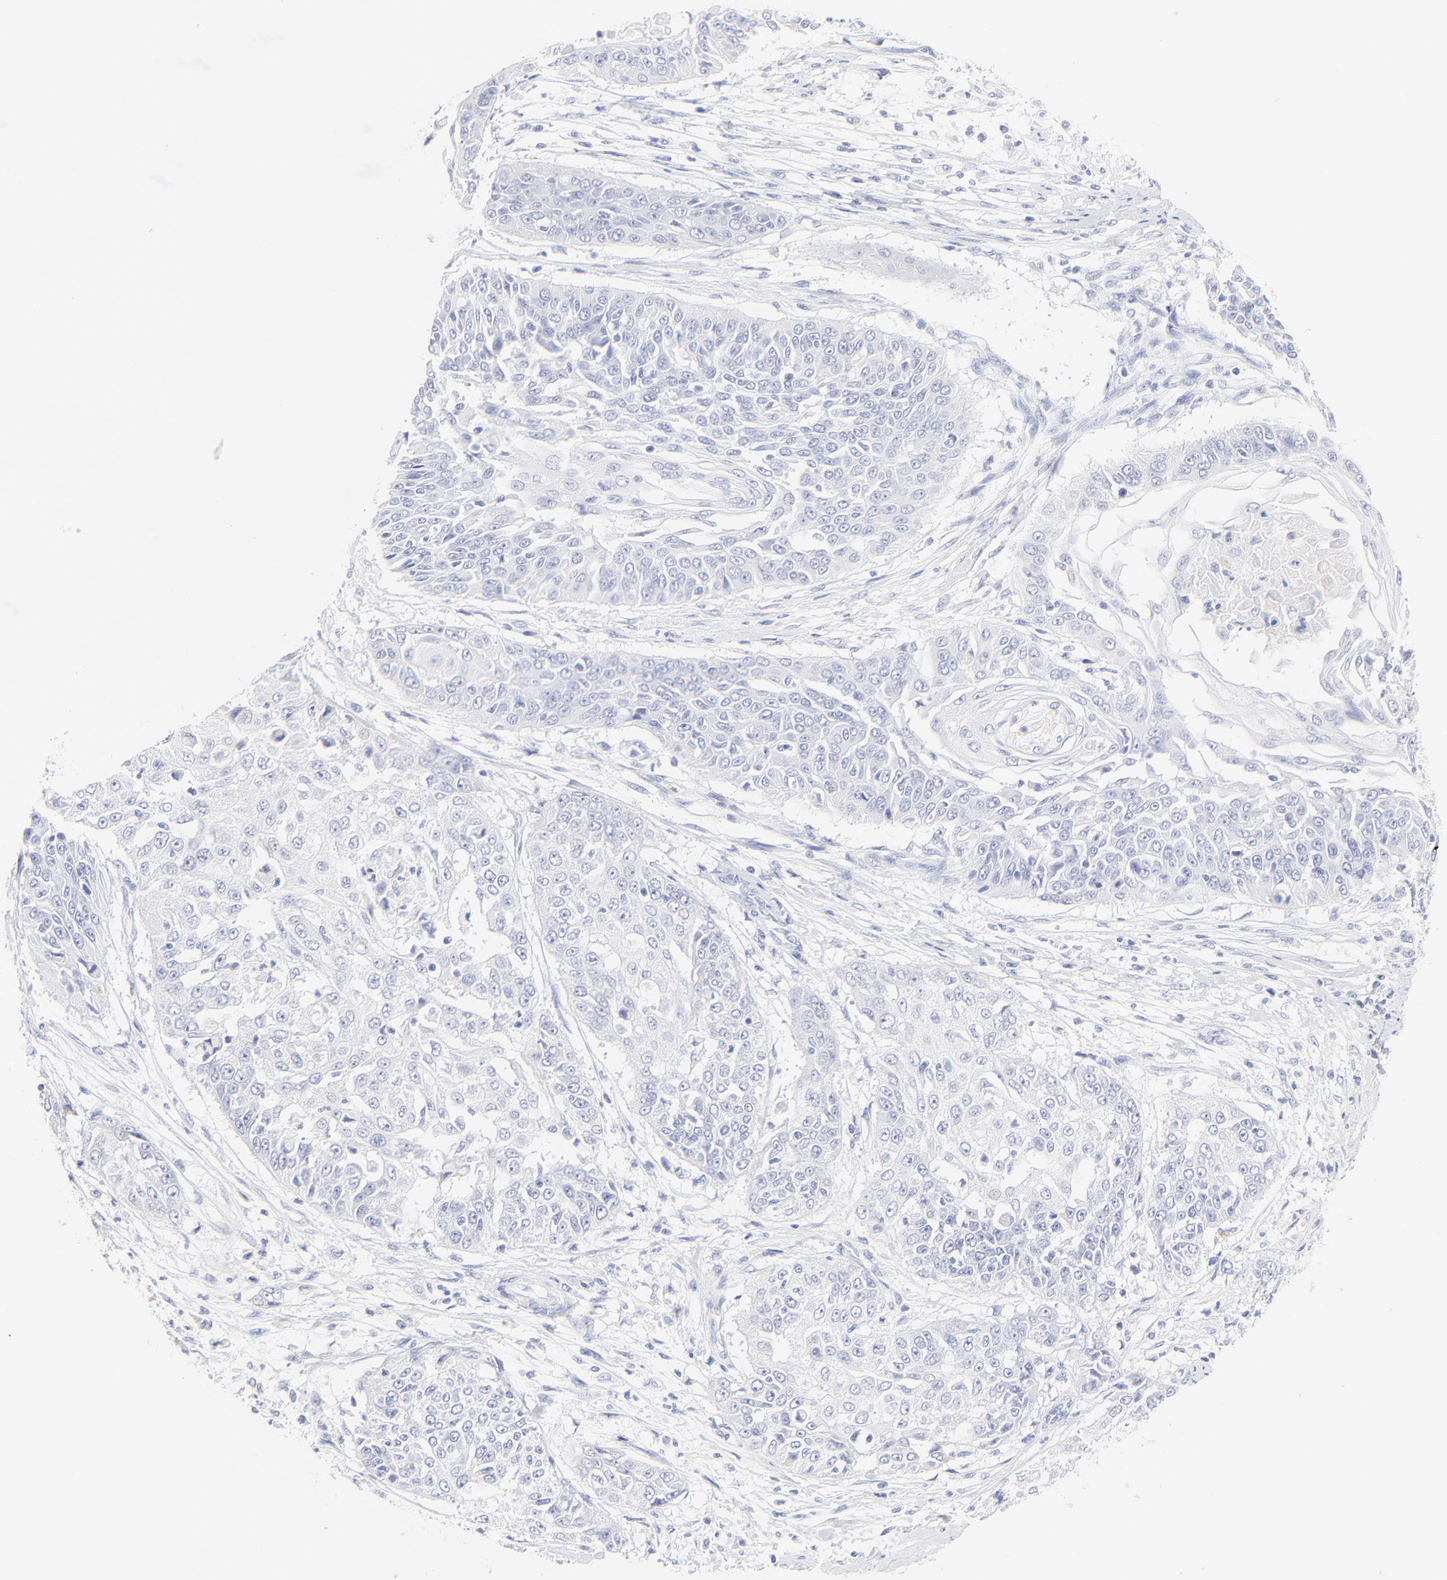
{"staining": {"intensity": "negative", "quantity": "none", "location": "none"}, "tissue": "cervical cancer", "cell_type": "Tumor cells", "image_type": "cancer", "snomed": [{"axis": "morphology", "description": "Squamous cell carcinoma, NOS"}, {"axis": "topography", "description": "Cervix"}], "caption": "Image shows no protein staining in tumor cells of cervical cancer tissue.", "gene": "SULT4A1", "patient": {"sex": "female", "age": 64}}